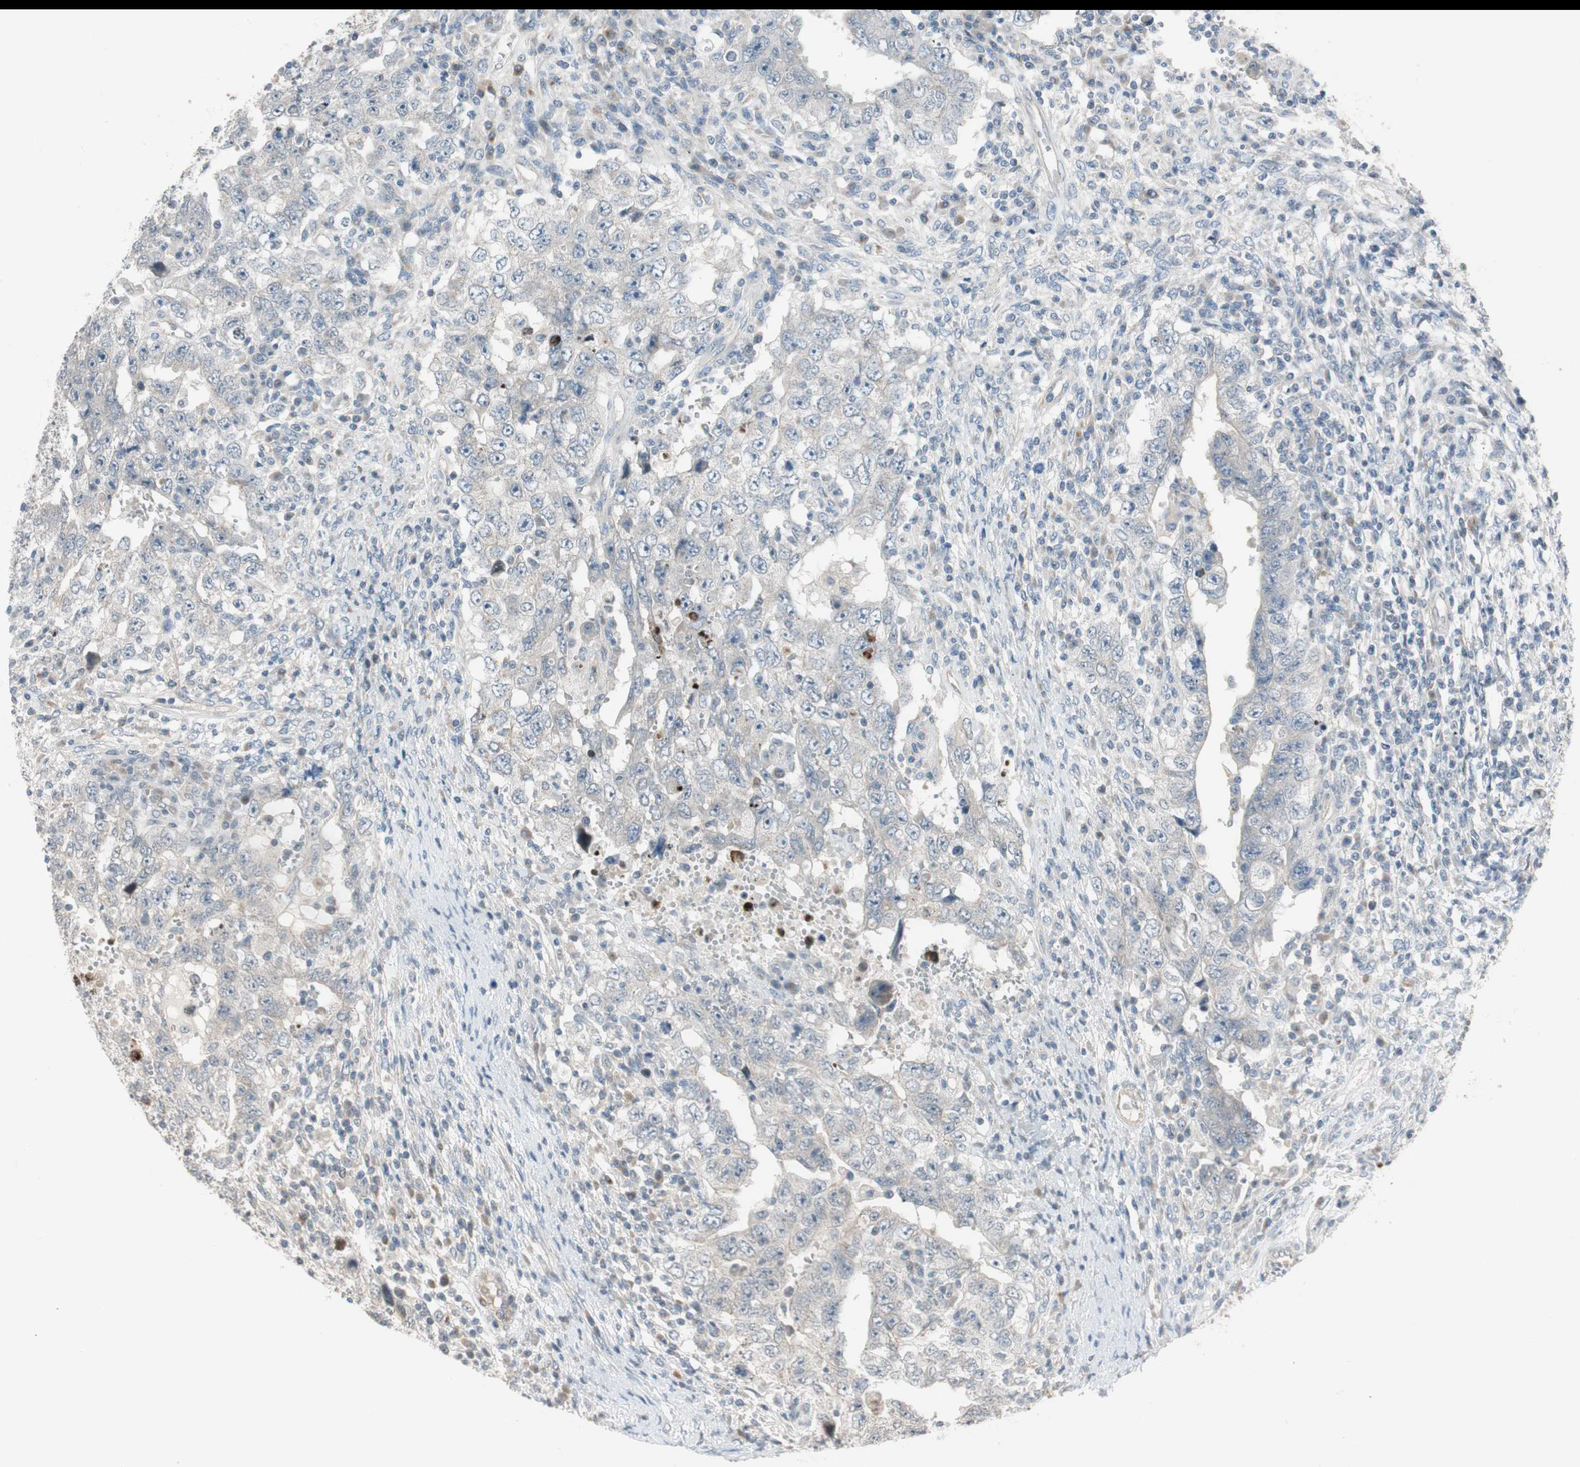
{"staining": {"intensity": "negative", "quantity": "none", "location": "none"}, "tissue": "testis cancer", "cell_type": "Tumor cells", "image_type": "cancer", "snomed": [{"axis": "morphology", "description": "Carcinoma, Embryonal, NOS"}, {"axis": "topography", "description": "Testis"}], "caption": "Histopathology image shows no protein positivity in tumor cells of testis cancer tissue.", "gene": "CGRRF1", "patient": {"sex": "male", "age": 26}}